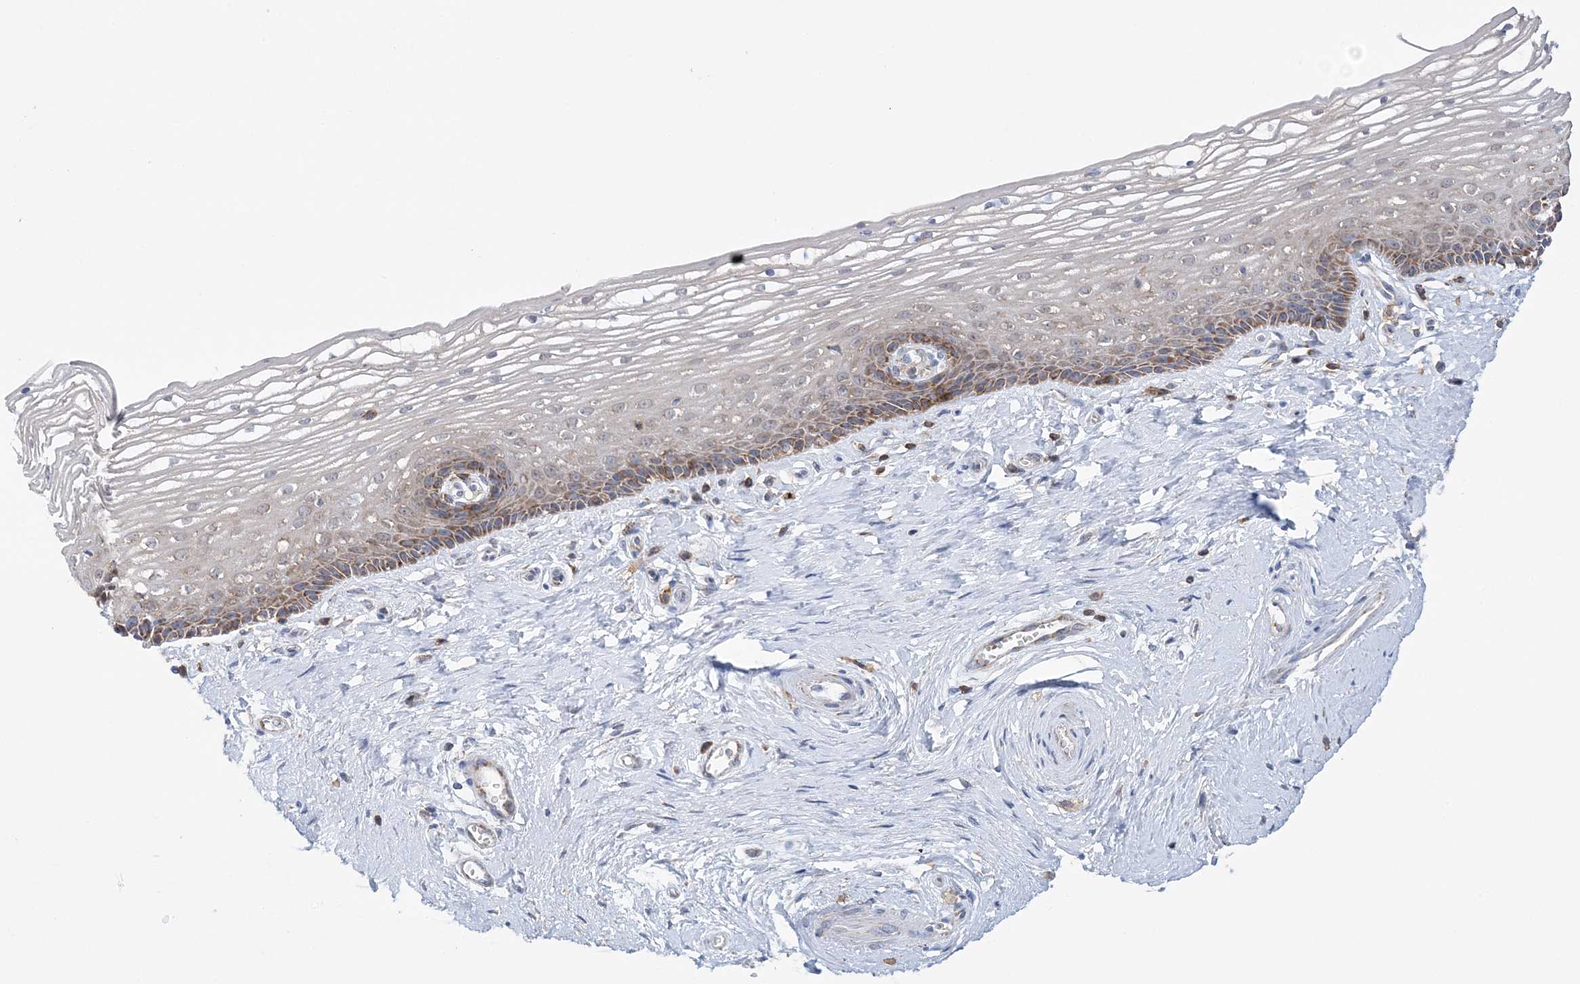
{"staining": {"intensity": "moderate", "quantity": "<25%", "location": "cytoplasmic/membranous"}, "tissue": "vagina", "cell_type": "Squamous epithelial cells", "image_type": "normal", "snomed": [{"axis": "morphology", "description": "Normal tissue, NOS"}, {"axis": "topography", "description": "Vagina"}], "caption": "This micrograph demonstrates benign vagina stained with immunohistochemistry to label a protein in brown. The cytoplasmic/membranous of squamous epithelial cells show moderate positivity for the protein. Nuclei are counter-stained blue.", "gene": "TTC32", "patient": {"sex": "female", "age": 46}}